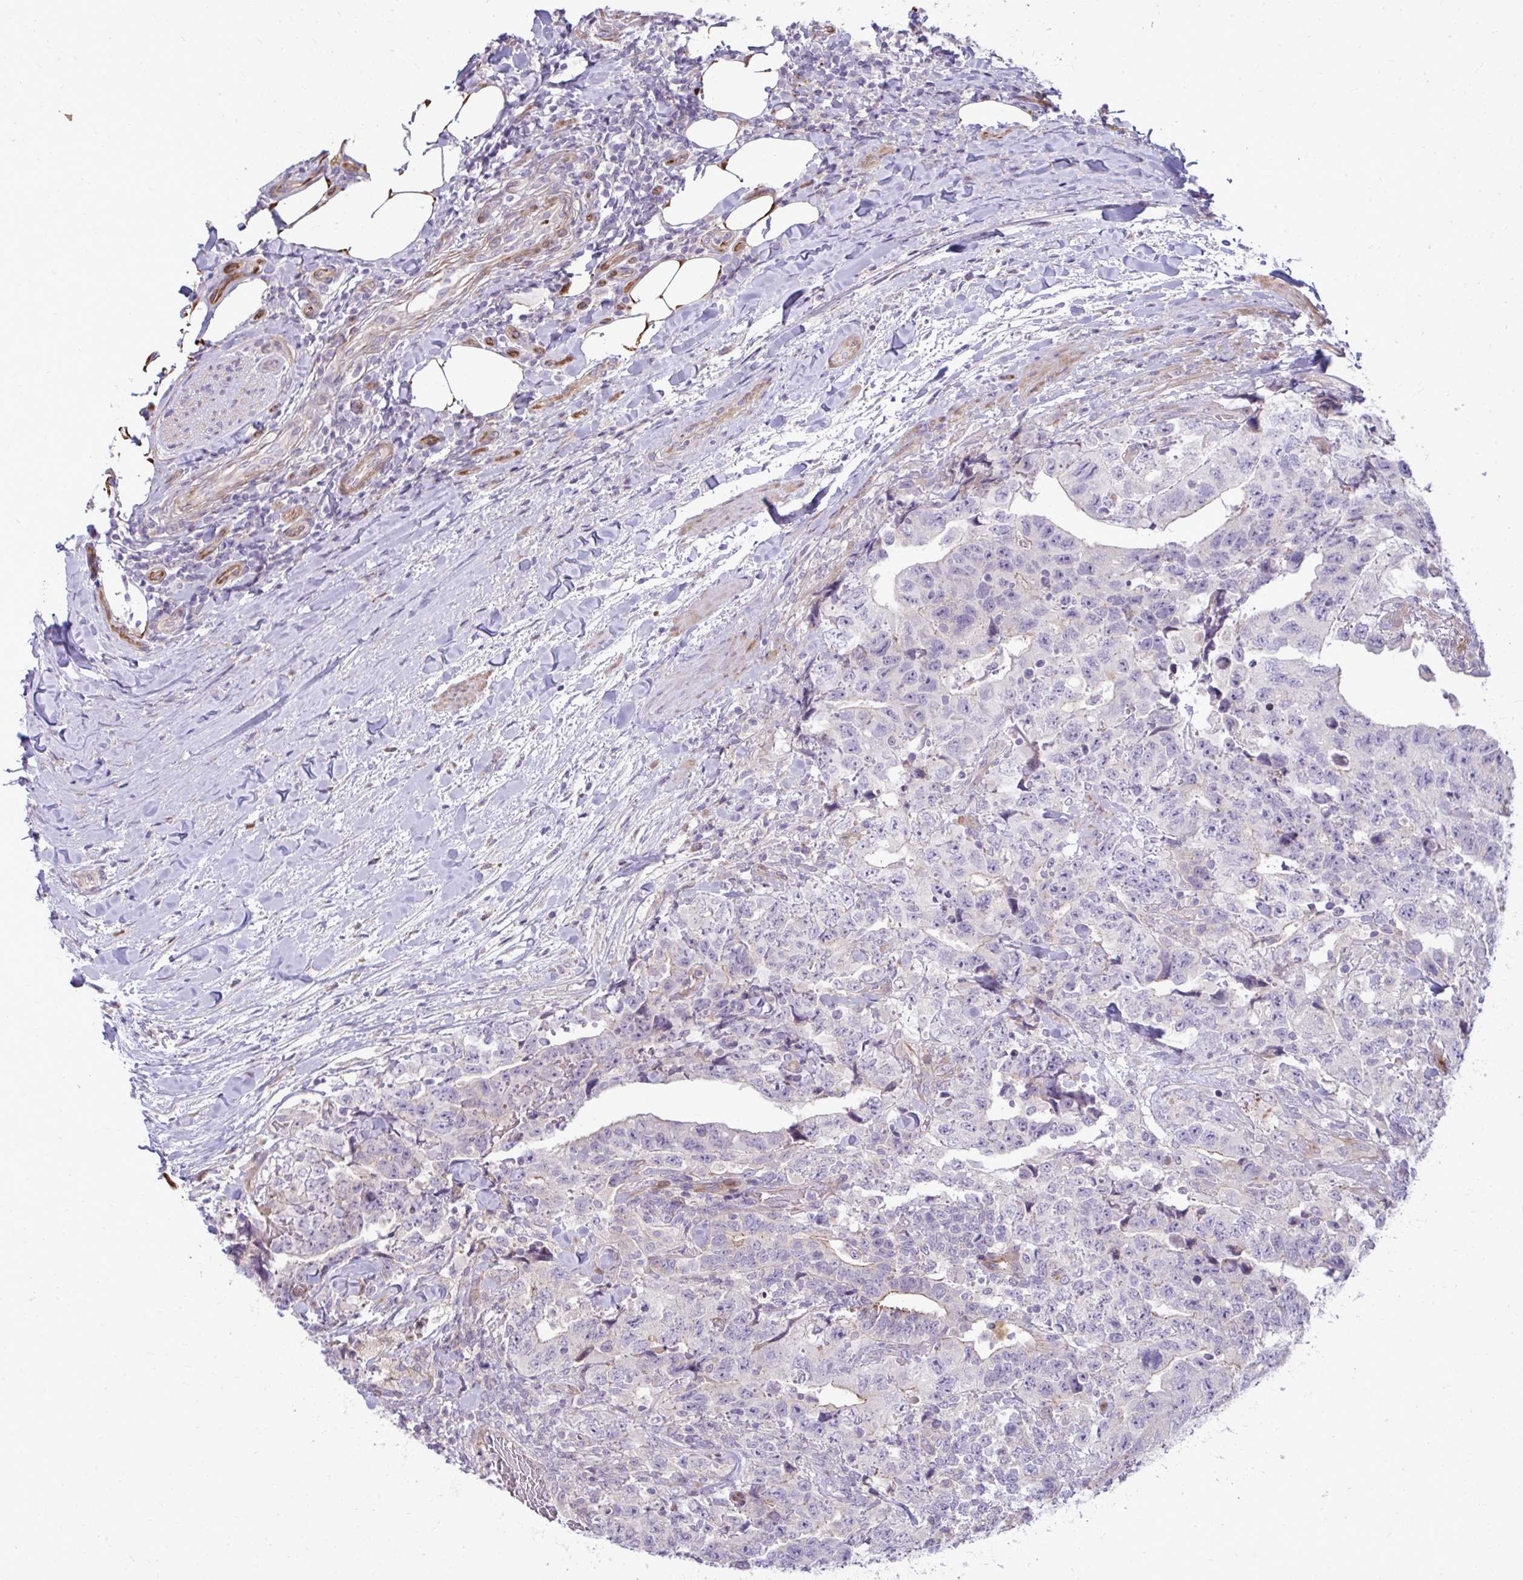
{"staining": {"intensity": "negative", "quantity": "none", "location": "none"}, "tissue": "testis cancer", "cell_type": "Tumor cells", "image_type": "cancer", "snomed": [{"axis": "morphology", "description": "Carcinoma, Embryonal, NOS"}, {"axis": "topography", "description": "Testis"}], "caption": "Immunohistochemical staining of human testis cancer (embryonal carcinoma) demonstrates no significant staining in tumor cells.", "gene": "ZSCAN9", "patient": {"sex": "male", "age": 24}}